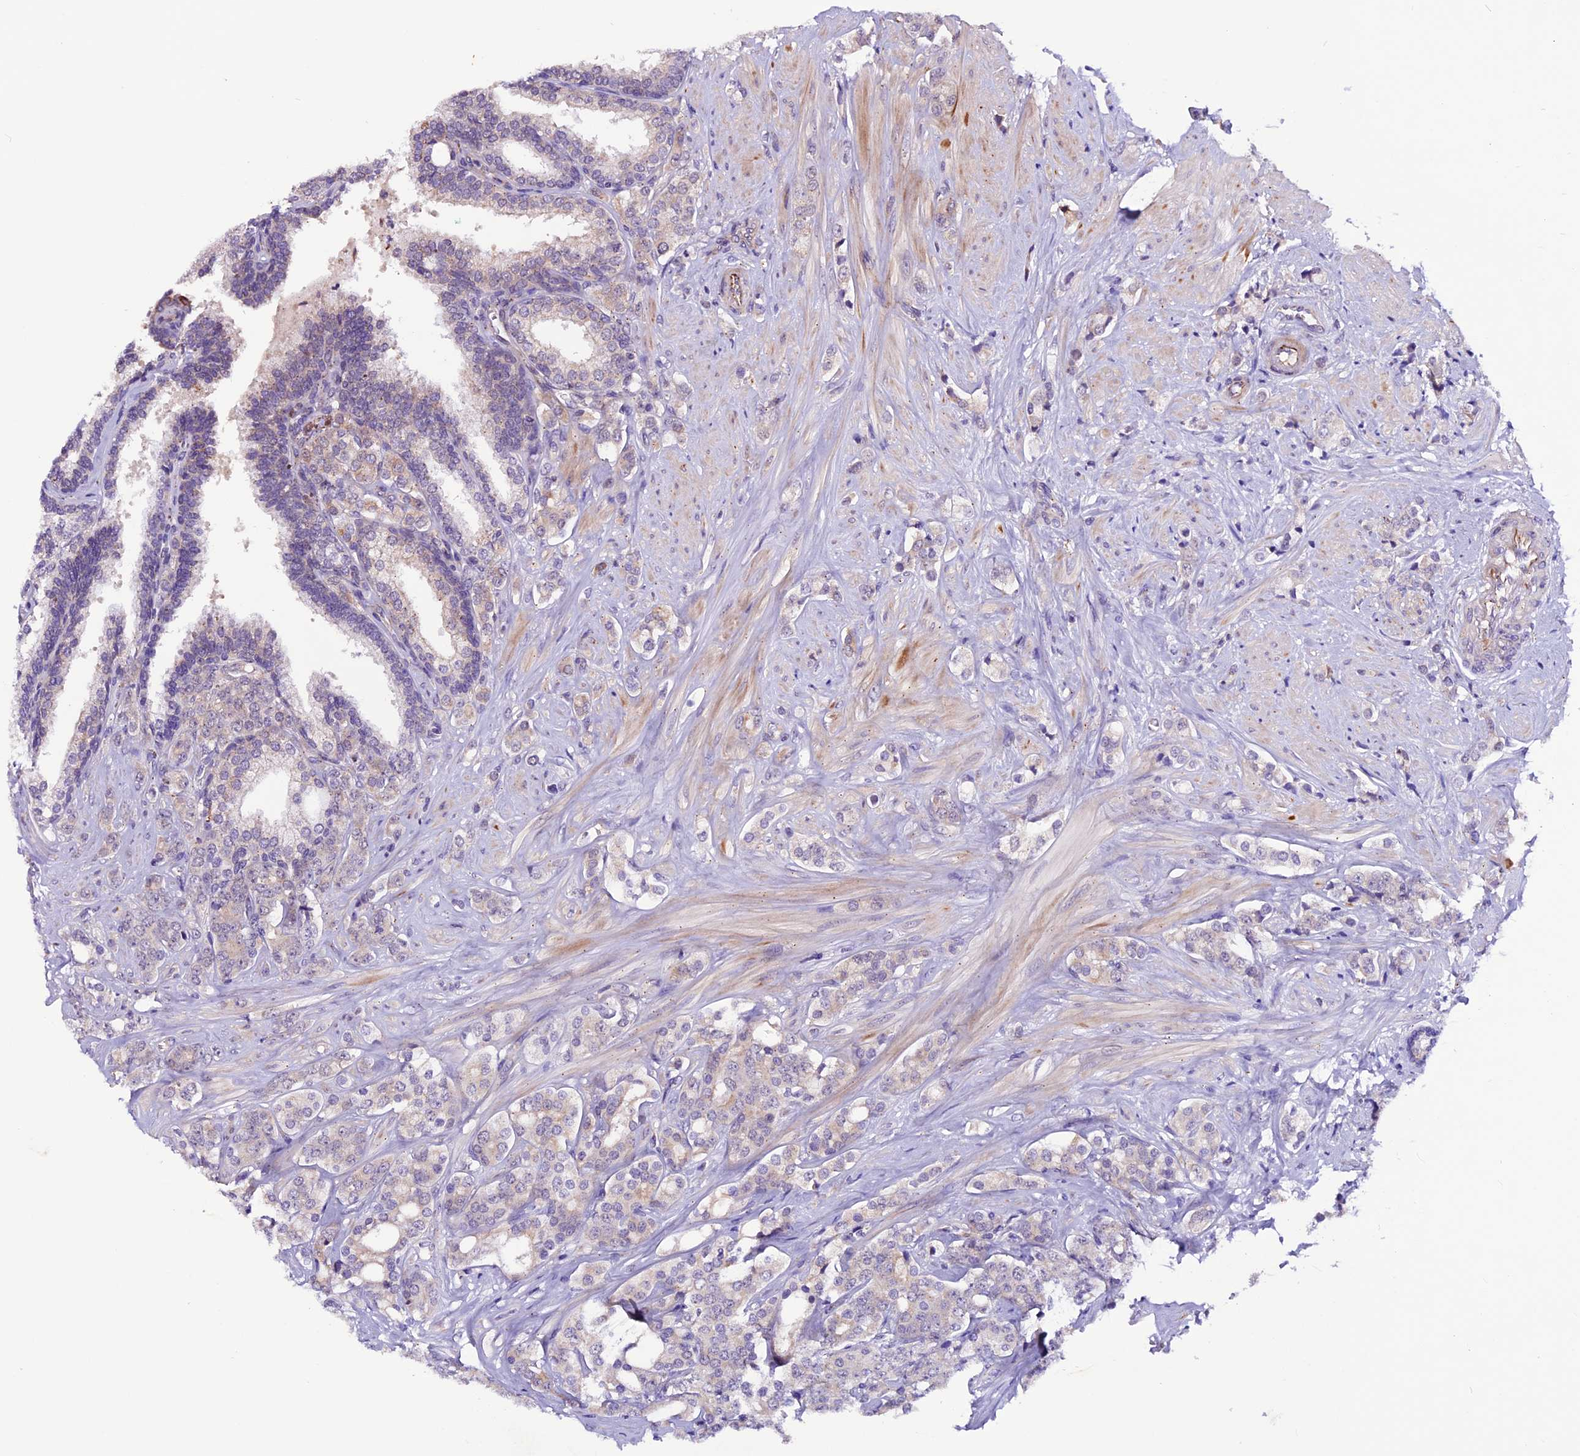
{"staining": {"intensity": "weak", "quantity": "<25%", "location": "cytoplasmic/membranous"}, "tissue": "prostate cancer", "cell_type": "Tumor cells", "image_type": "cancer", "snomed": [{"axis": "morphology", "description": "Adenocarcinoma, High grade"}, {"axis": "topography", "description": "Prostate"}], "caption": "Immunohistochemistry (IHC) photomicrograph of human prostate adenocarcinoma (high-grade) stained for a protein (brown), which shows no expression in tumor cells.", "gene": "RINL", "patient": {"sex": "male", "age": 62}}